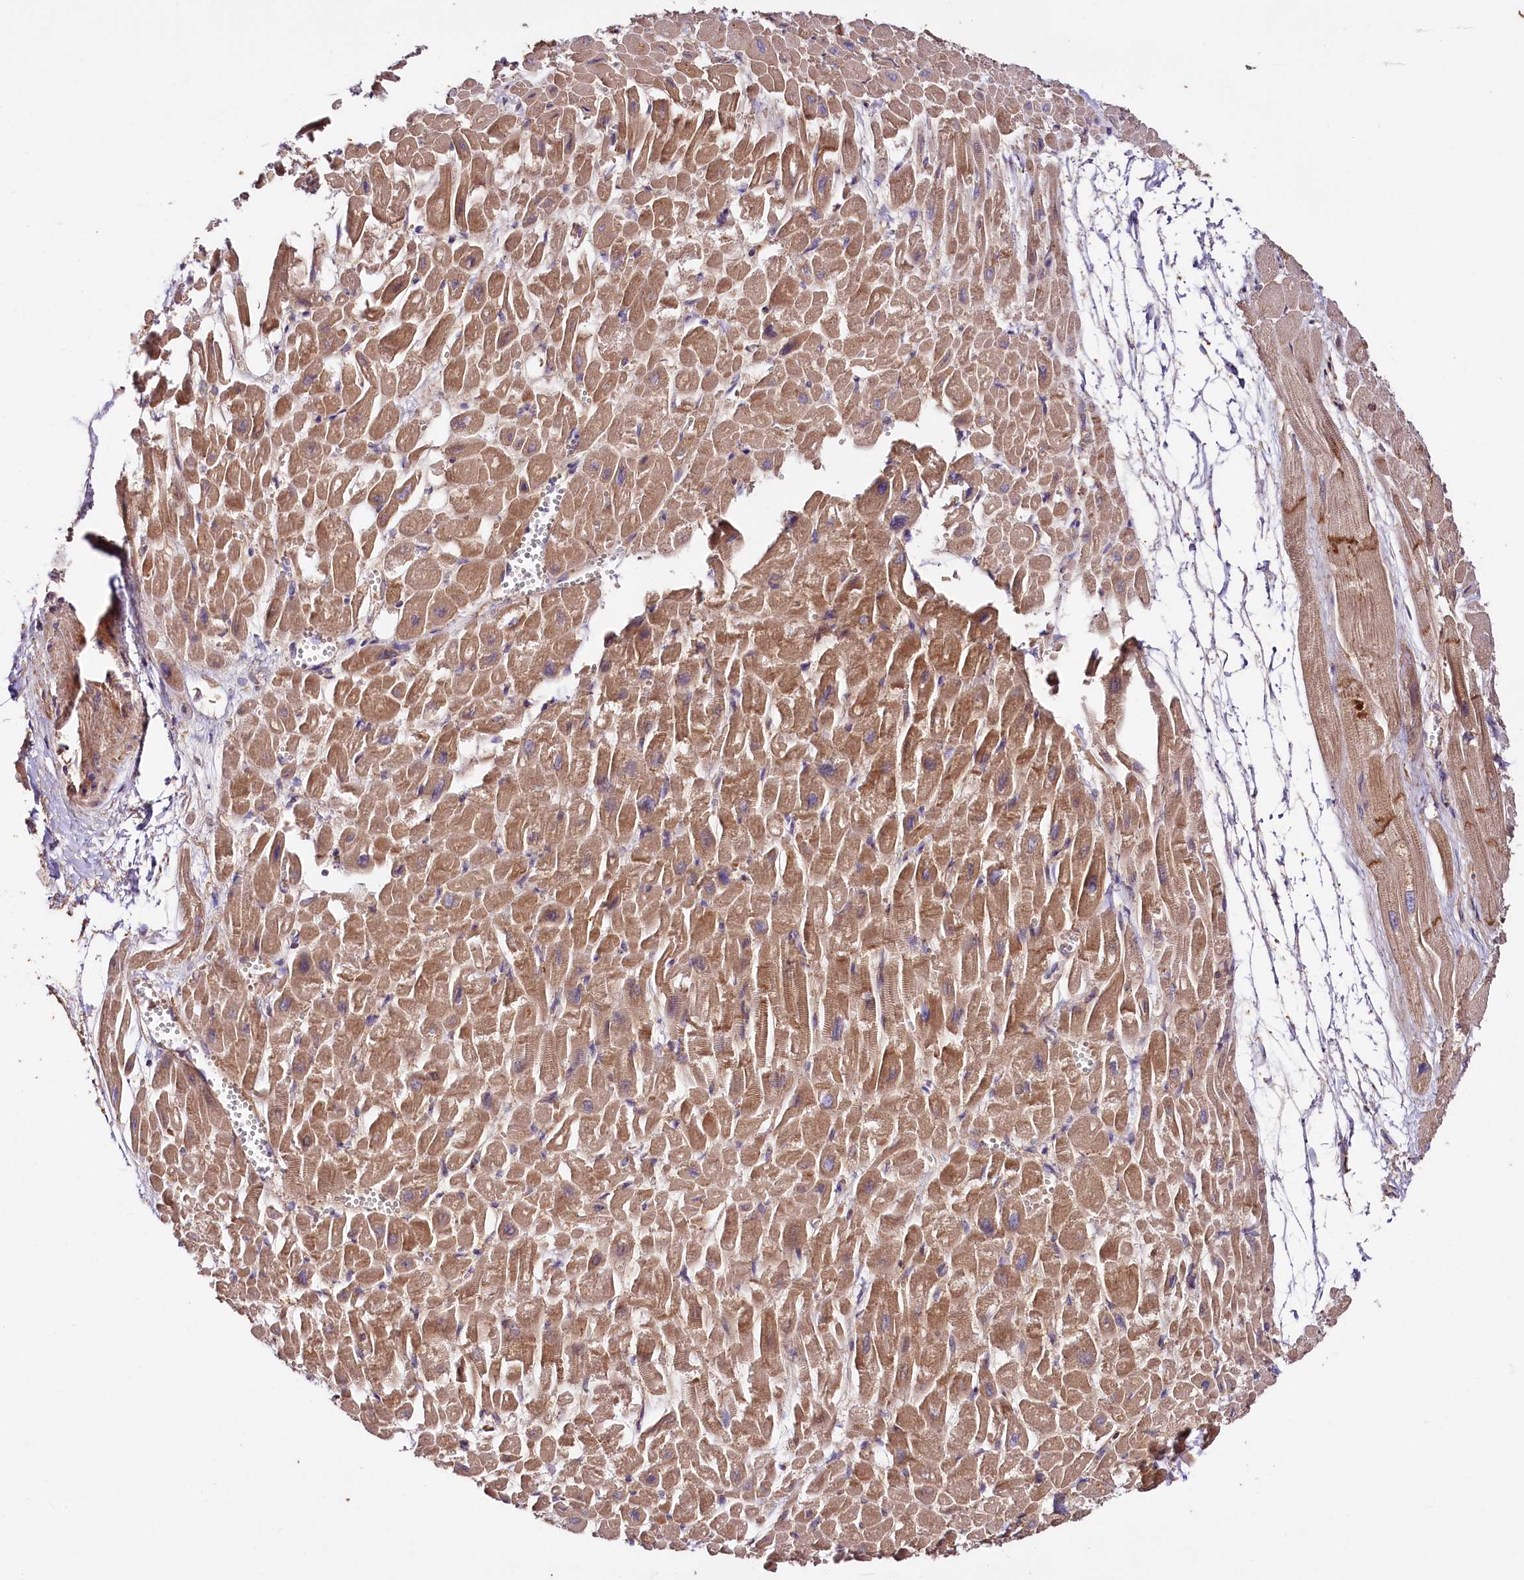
{"staining": {"intensity": "moderate", "quantity": ">75%", "location": "cytoplasmic/membranous"}, "tissue": "heart muscle", "cell_type": "Cardiomyocytes", "image_type": "normal", "snomed": [{"axis": "morphology", "description": "Normal tissue, NOS"}, {"axis": "topography", "description": "Heart"}], "caption": "The histopathology image exhibits a brown stain indicating the presence of a protein in the cytoplasmic/membranous of cardiomyocytes in heart muscle.", "gene": "CEP295", "patient": {"sex": "male", "age": 54}}